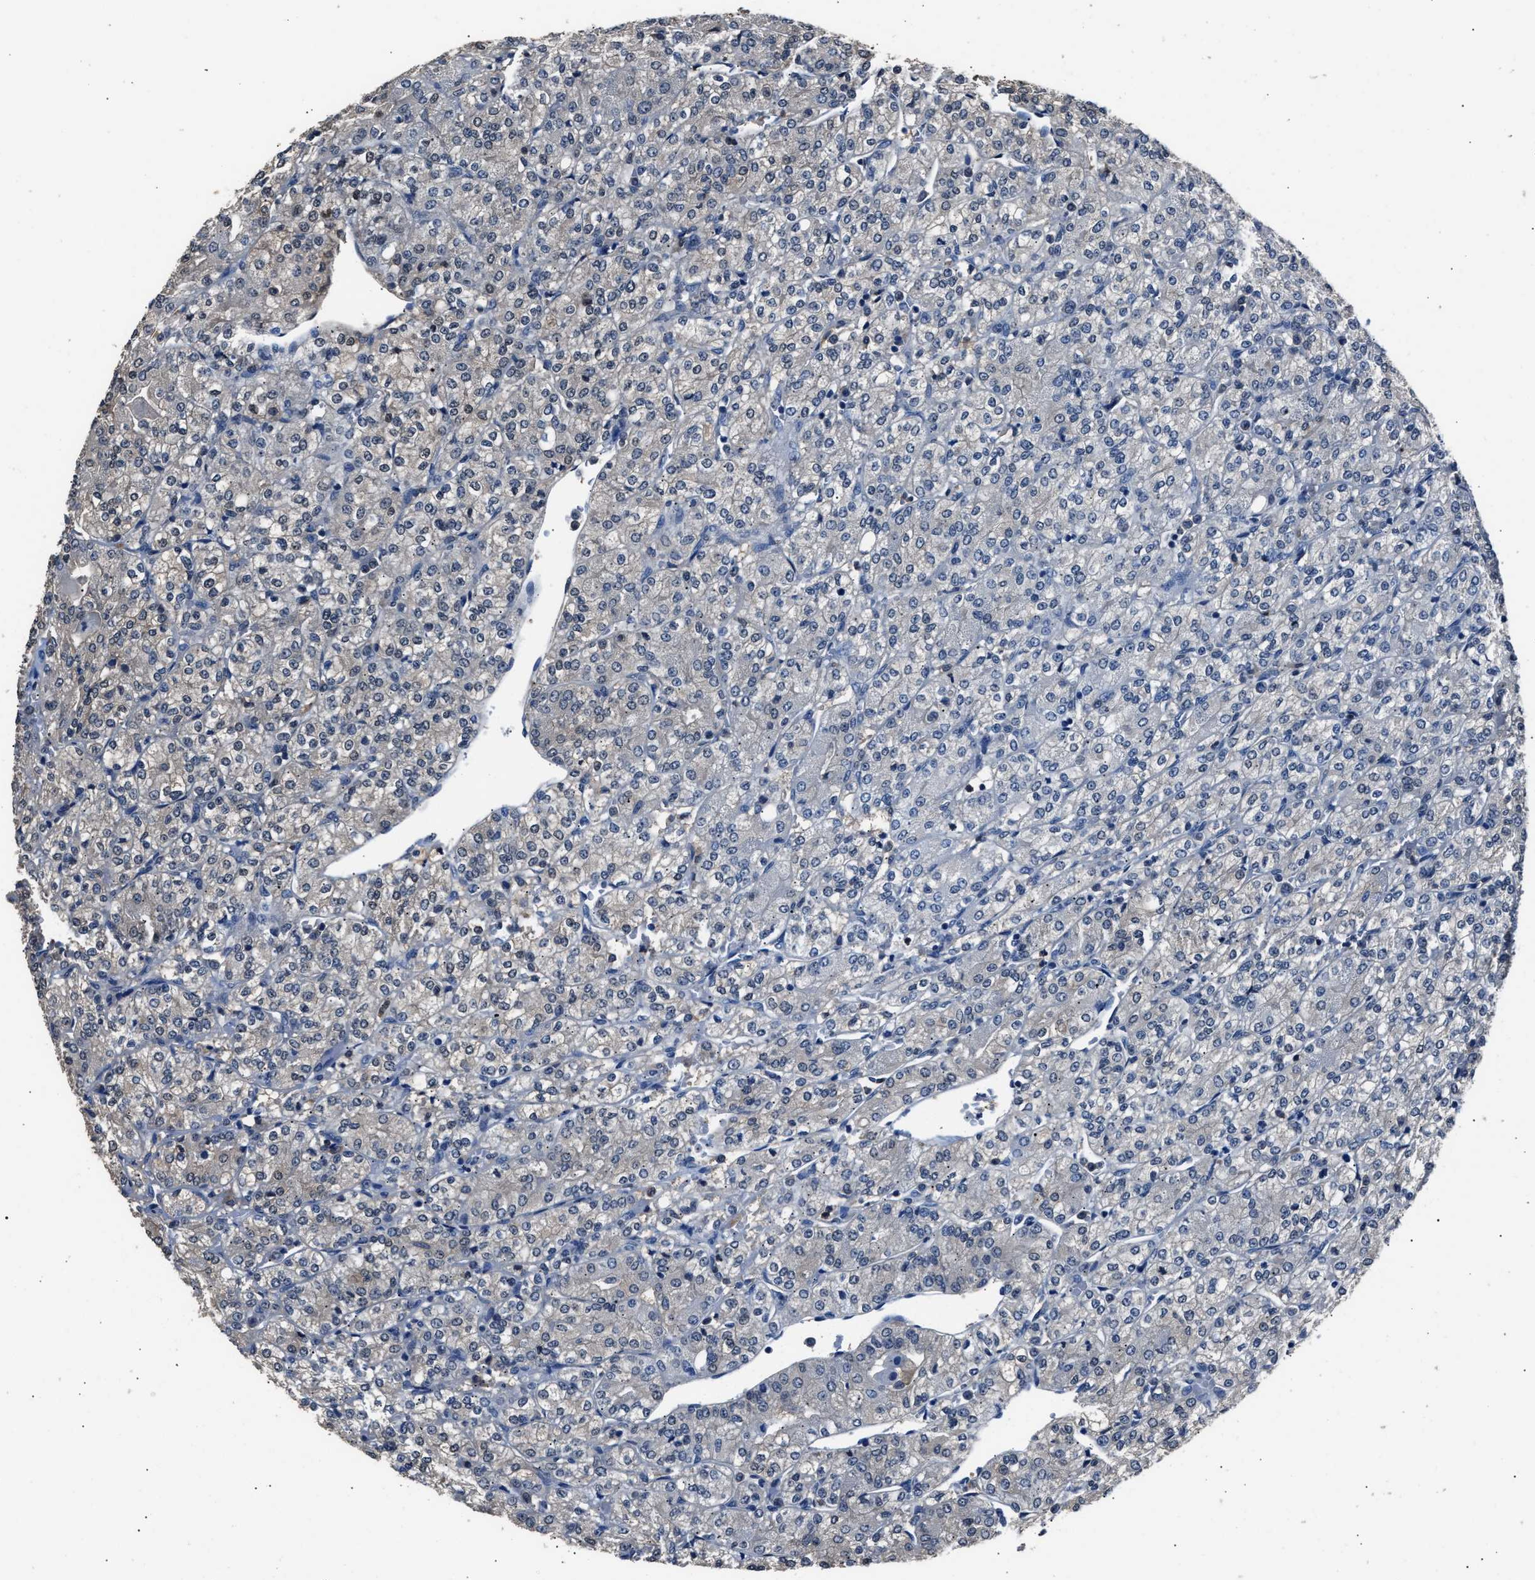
{"staining": {"intensity": "negative", "quantity": "none", "location": "none"}, "tissue": "renal cancer", "cell_type": "Tumor cells", "image_type": "cancer", "snomed": [{"axis": "morphology", "description": "Adenocarcinoma, NOS"}, {"axis": "topography", "description": "Kidney"}], "caption": "Micrograph shows no significant protein positivity in tumor cells of renal adenocarcinoma.", "gene": "GSTP1", "patient": {"sex": "male", "age": 77}}